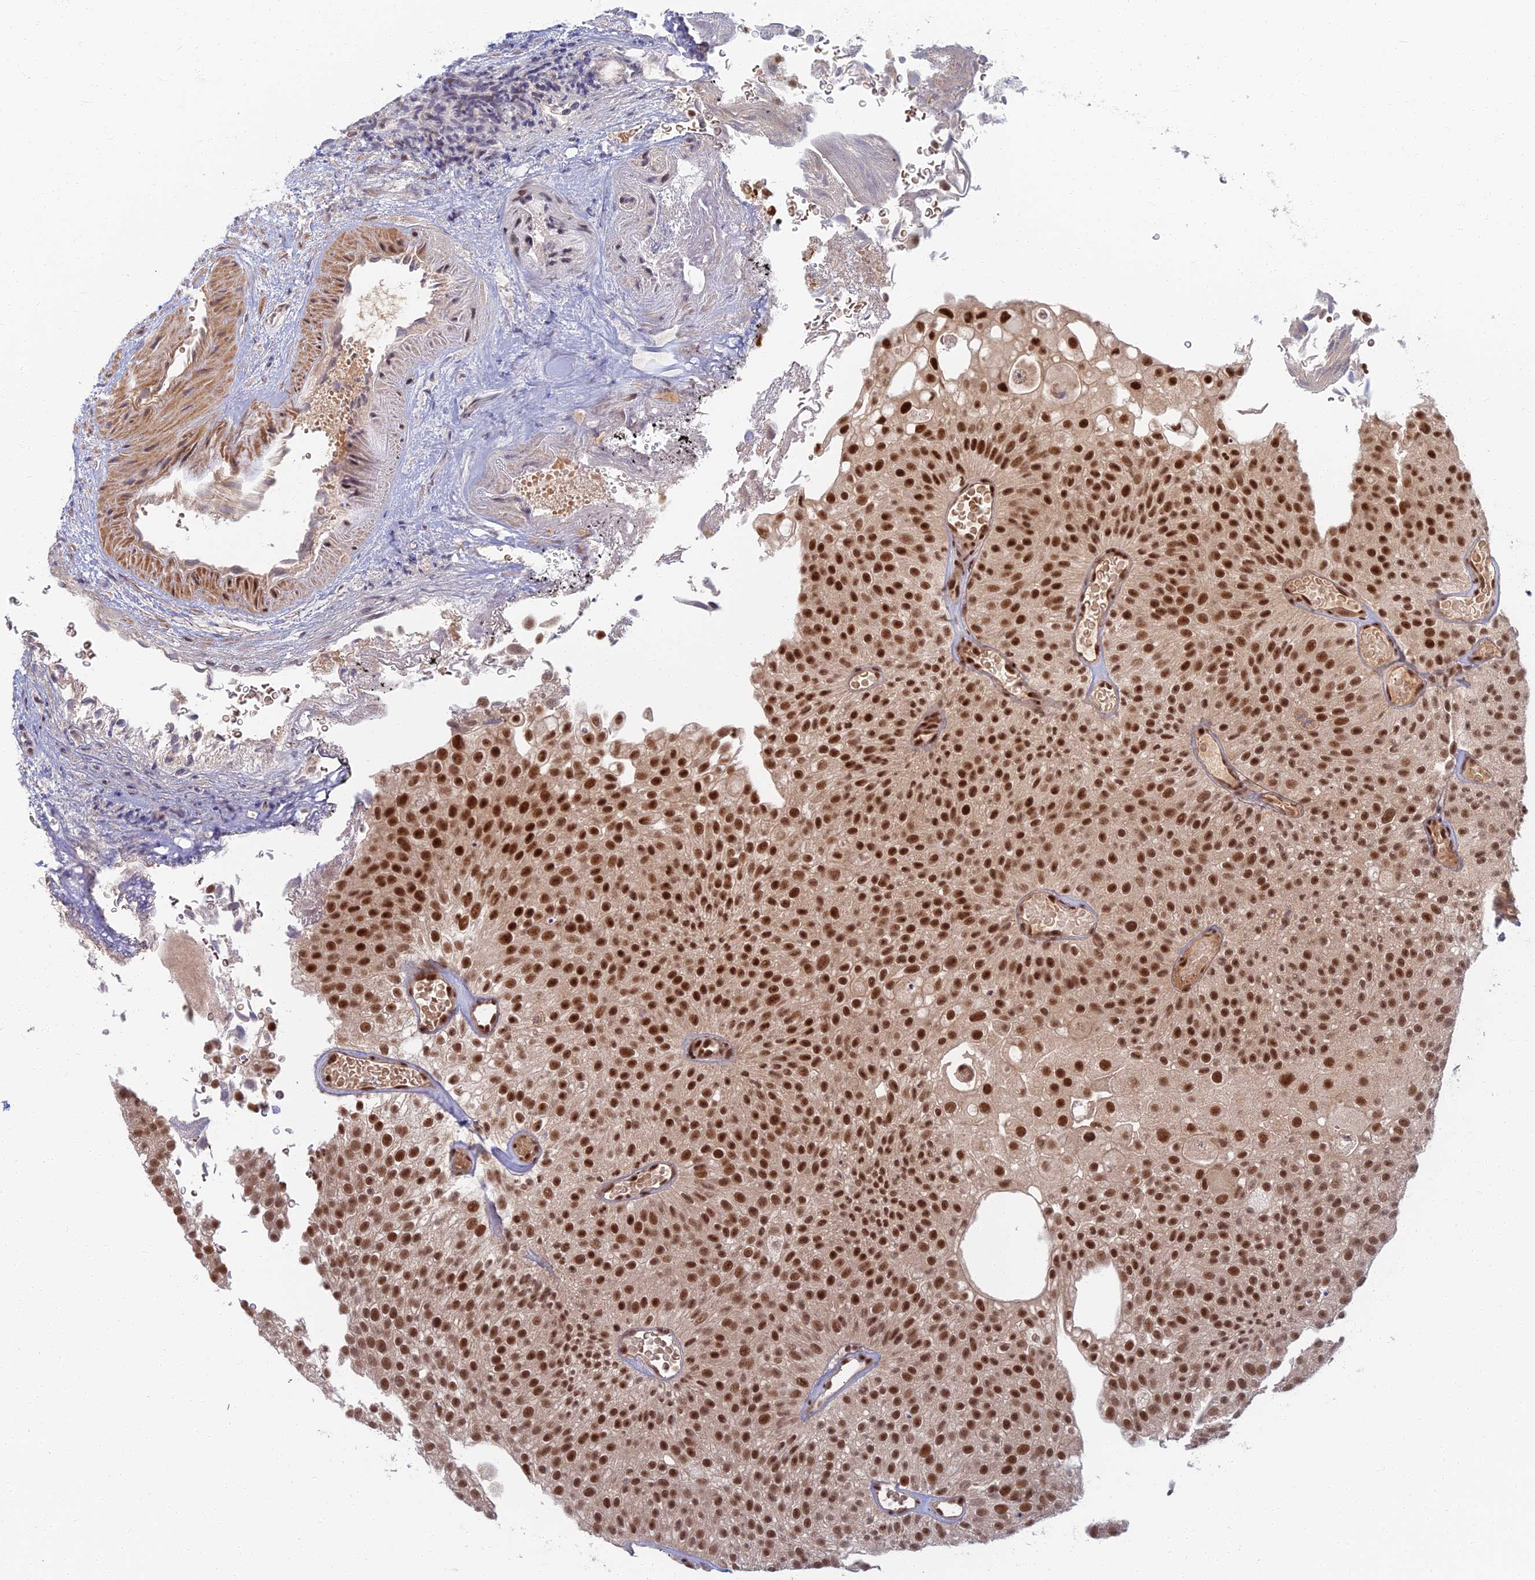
{"staining": {"intensity": "strong", "quantity": ">75%", "location": "nuclear"}, "tissue": "urothelial cancer", "cell_type": "Tumor cells", "image_type": "cancer", "snomed": [{"axis": "morphology", "description": "Urothelial carcinoma, Low grade"}, {"axis": "topography", "description": "Urinary bladder"}], "caption": "DAB immunohistochemical staining of urothelial cancer exhibits strong nuclear protein positivity in approximately >75% of tumor cells. The staining was performed using DAB (3,3'-diaminobenzidine), with brown indicating positive protein expression. Nuclei are stained blue with hematoxylin.", "gene": "TCEA2", "patient": {"sex": "male", "age": 78}}